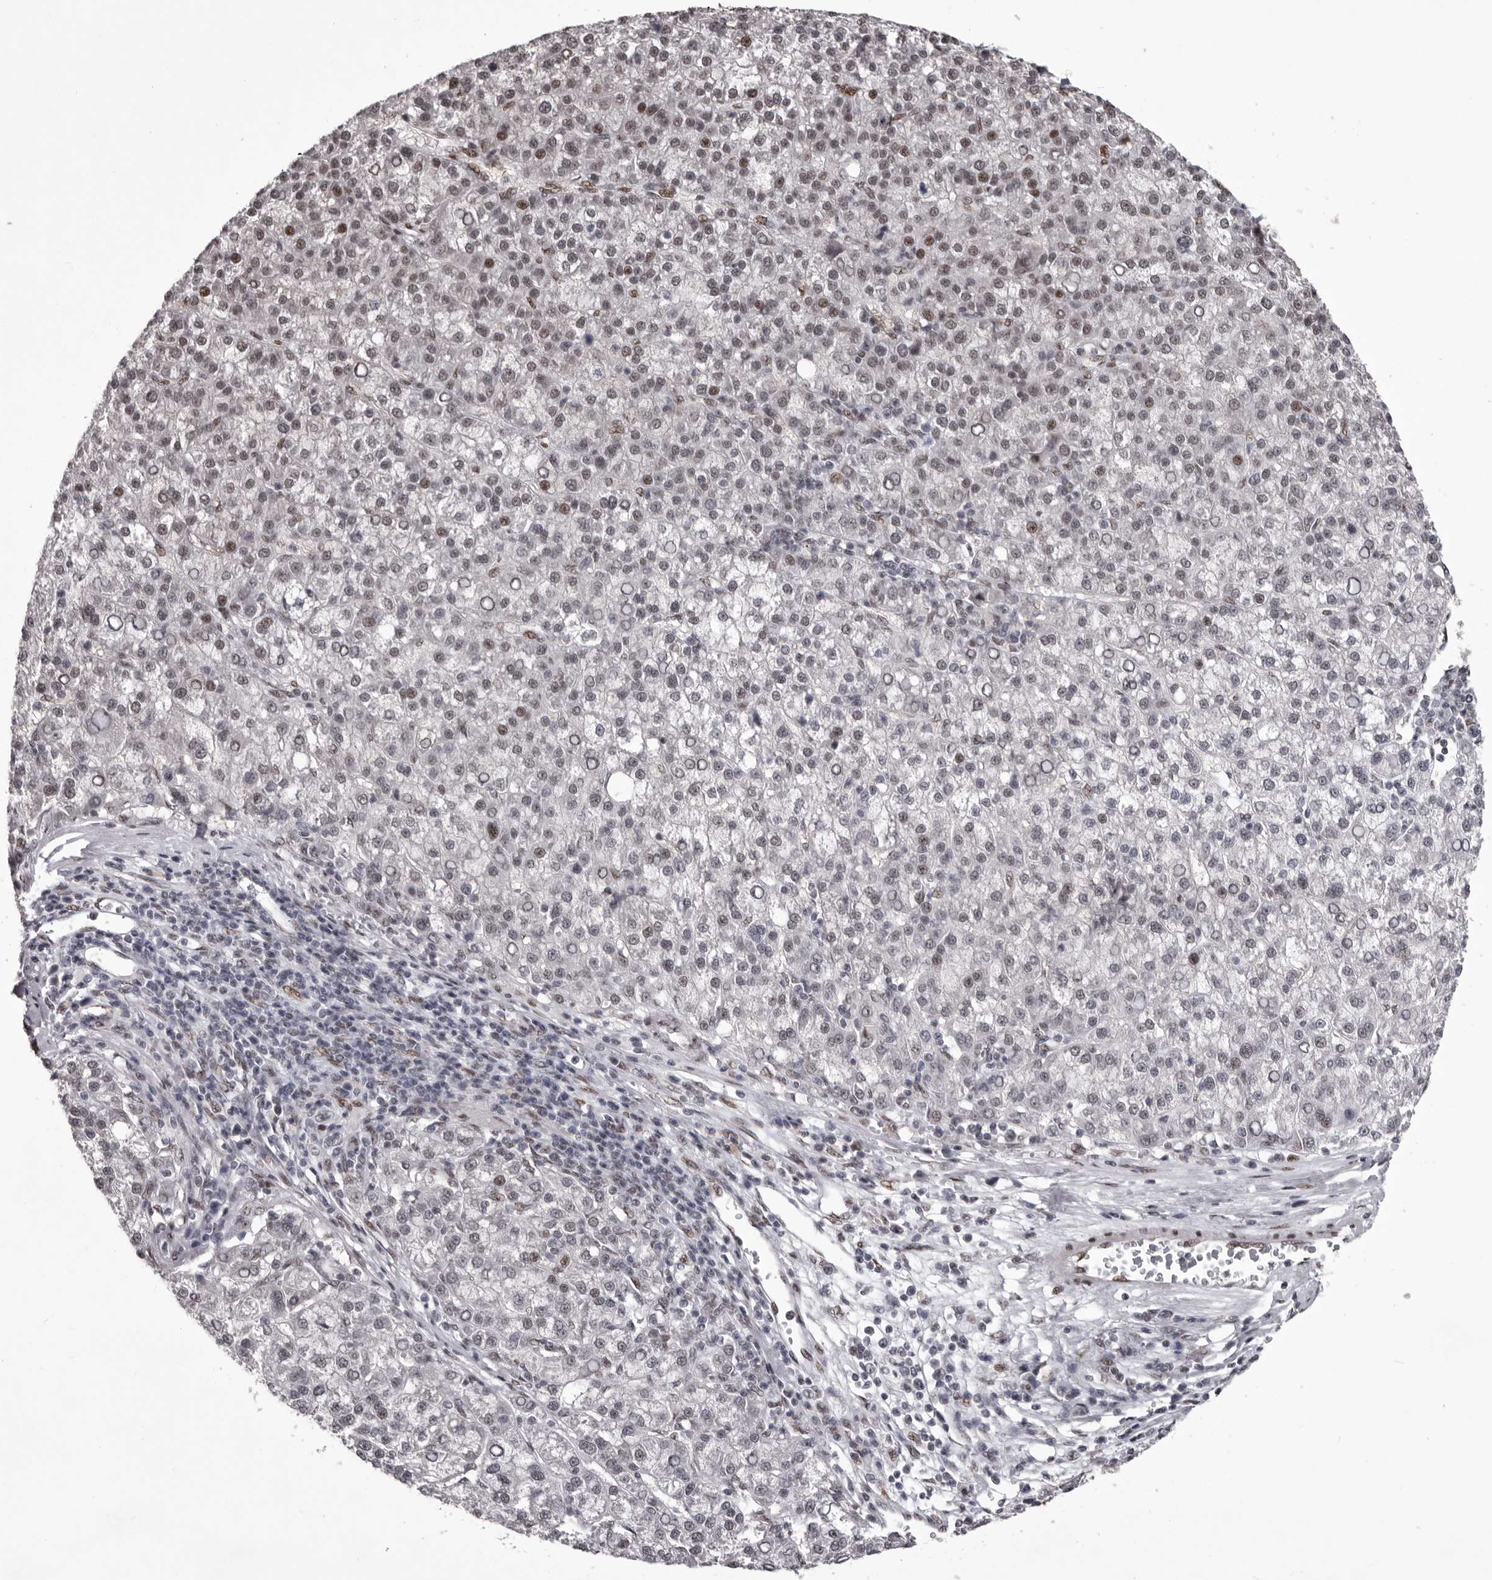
{"staining": {"intensity": "moderate", "quantity": "25%-75%", "location": "nuclear"}, "tissue": "liver cancer", "cell_type": "Tumor cells", "image_type": "cancer", "snomed": [{"axis": "morphology", "description": "Carcinoma, Hepatocellular, NOS"}, {"axis": "topography", "description": "Liver"}], "caption": "A photomicrograph of liver cancer (hepatocellular carcinoma) stained for a protein displays moderate nuclear brown staining in tumor cells.", "gene": "NUMA1", "patient": {"sex": "female", "age": 58}}